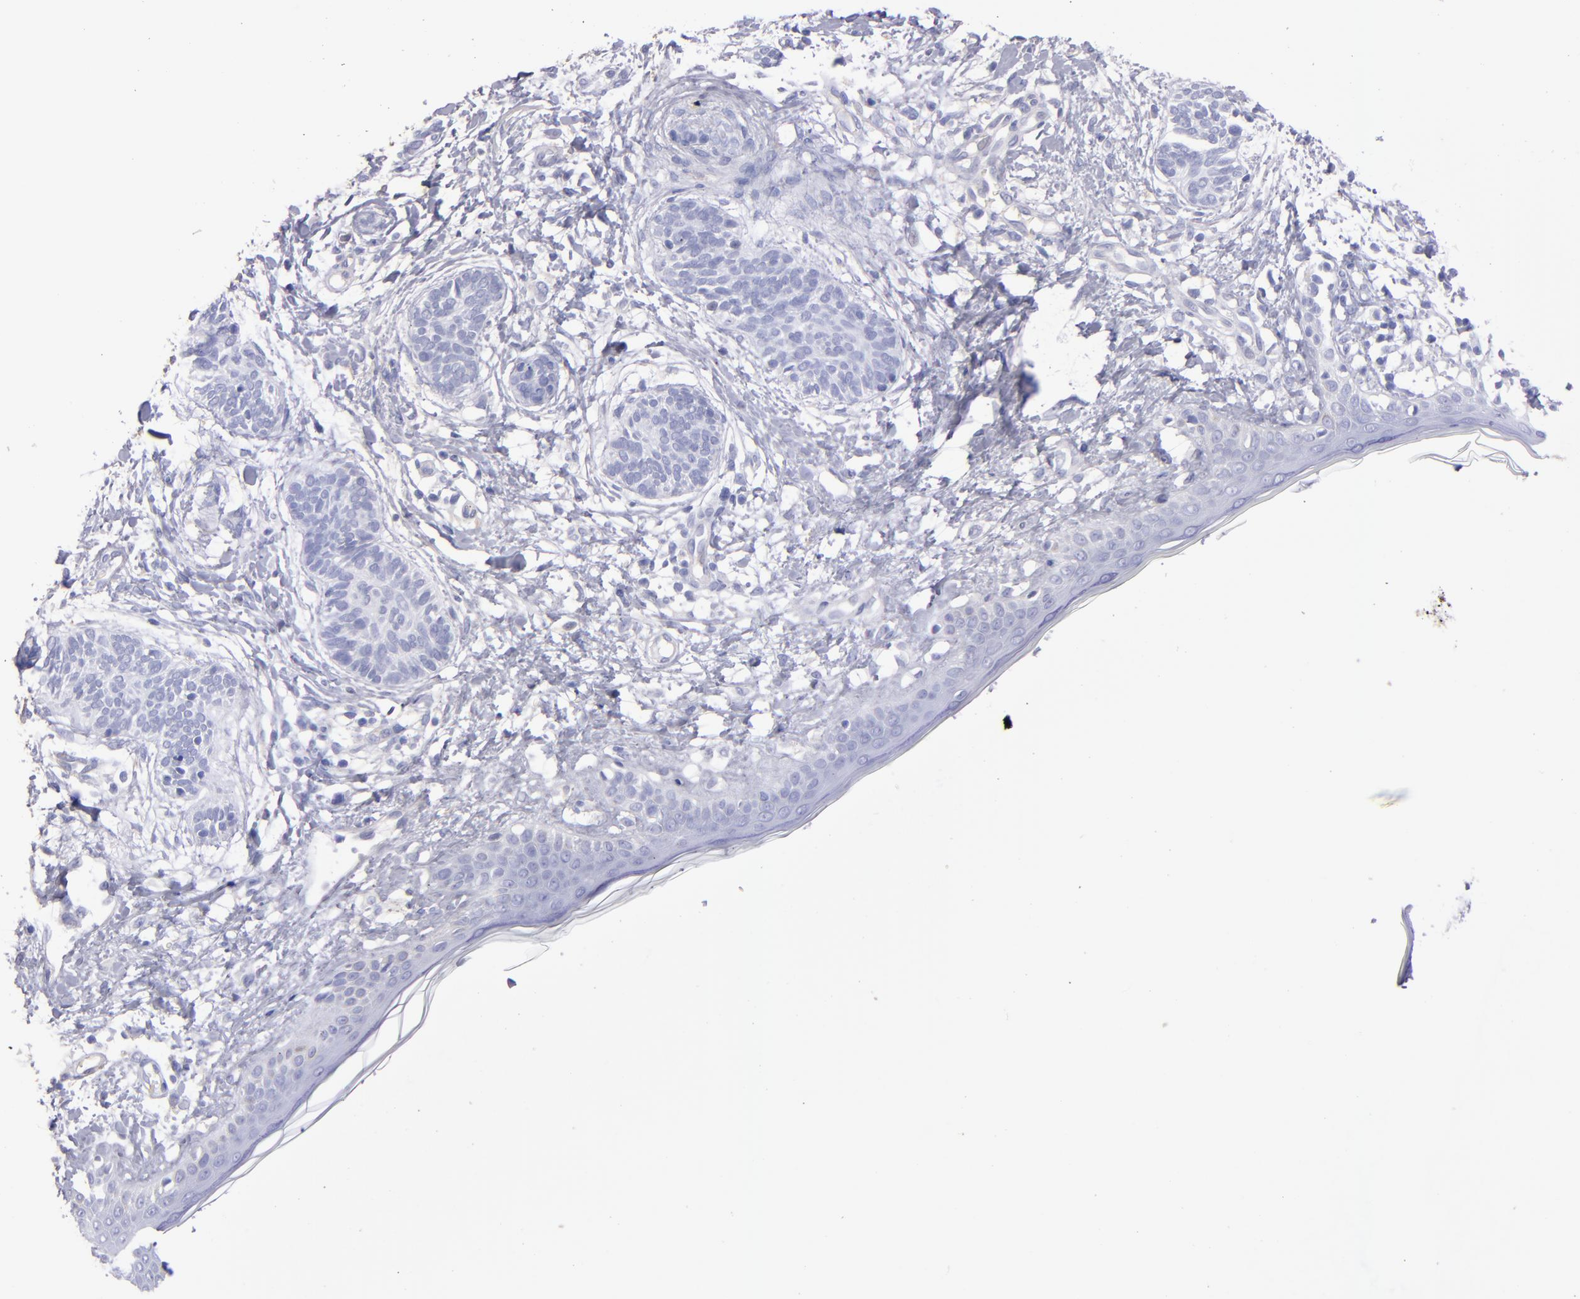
{"staining": {"intensity": "negative", "quantity": "none", "location": "none"}, "tissue": "skin cancer", "cell_type": "Tumor cells", "image_type": "cancer", "snomed": [{"axis": "morphology", "description": "Normal tissue, NOS"}, {"axis": "morphology", "description": "Basal cell carcinoma"}, {"axis": "topography", "description": "Skin"}], "caption": "Immunohistochemistry of skin cancer (basal cell carcinoma) exhibits no expression in tumor cells.", "gene": "TG", "patient": {"sex": "male", "age": 63}}